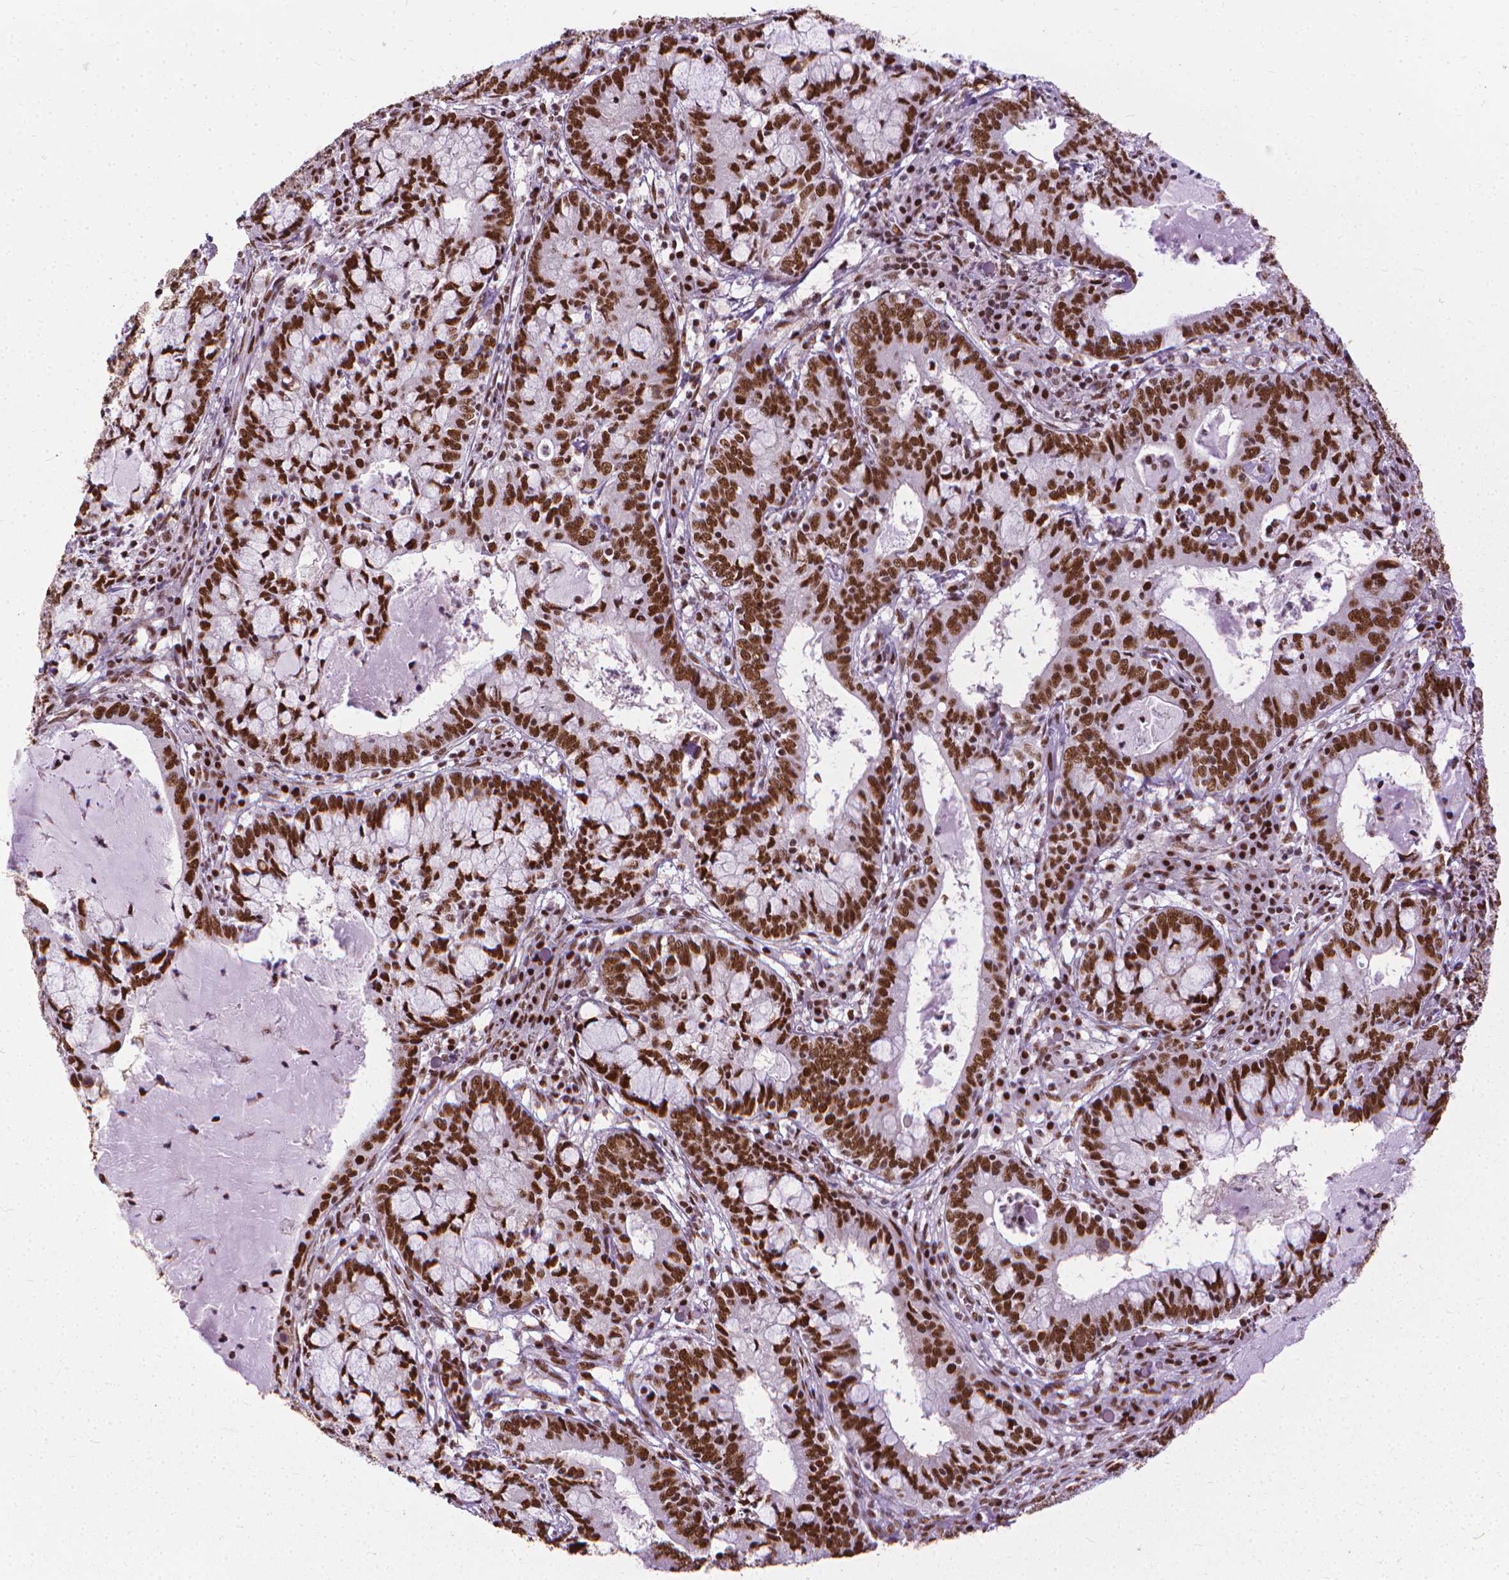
{"staining": {"intensity": "strong", "quantity": ">75%", "location": "nuclear"}, "tissue": "cervical cancer", "cell_type": "Tumor cells", "image_type": "cancer", "snomed": [{"axis": "morphology", "description": "Adenocarcinoma, NOS"}, {"axis": "topography", "description": "Cervix"}], "caption": "IHC photomicrograph of neoplastic tissue: human adenocarcinoma (cervical) stained using IHC shows high levels of strong protein expression localized specifically in the nuclear of tumor cells, appearing as a nuclear brown color.", "gene": "AKAP8", "patient": {"sex": "female", "age": 40}}